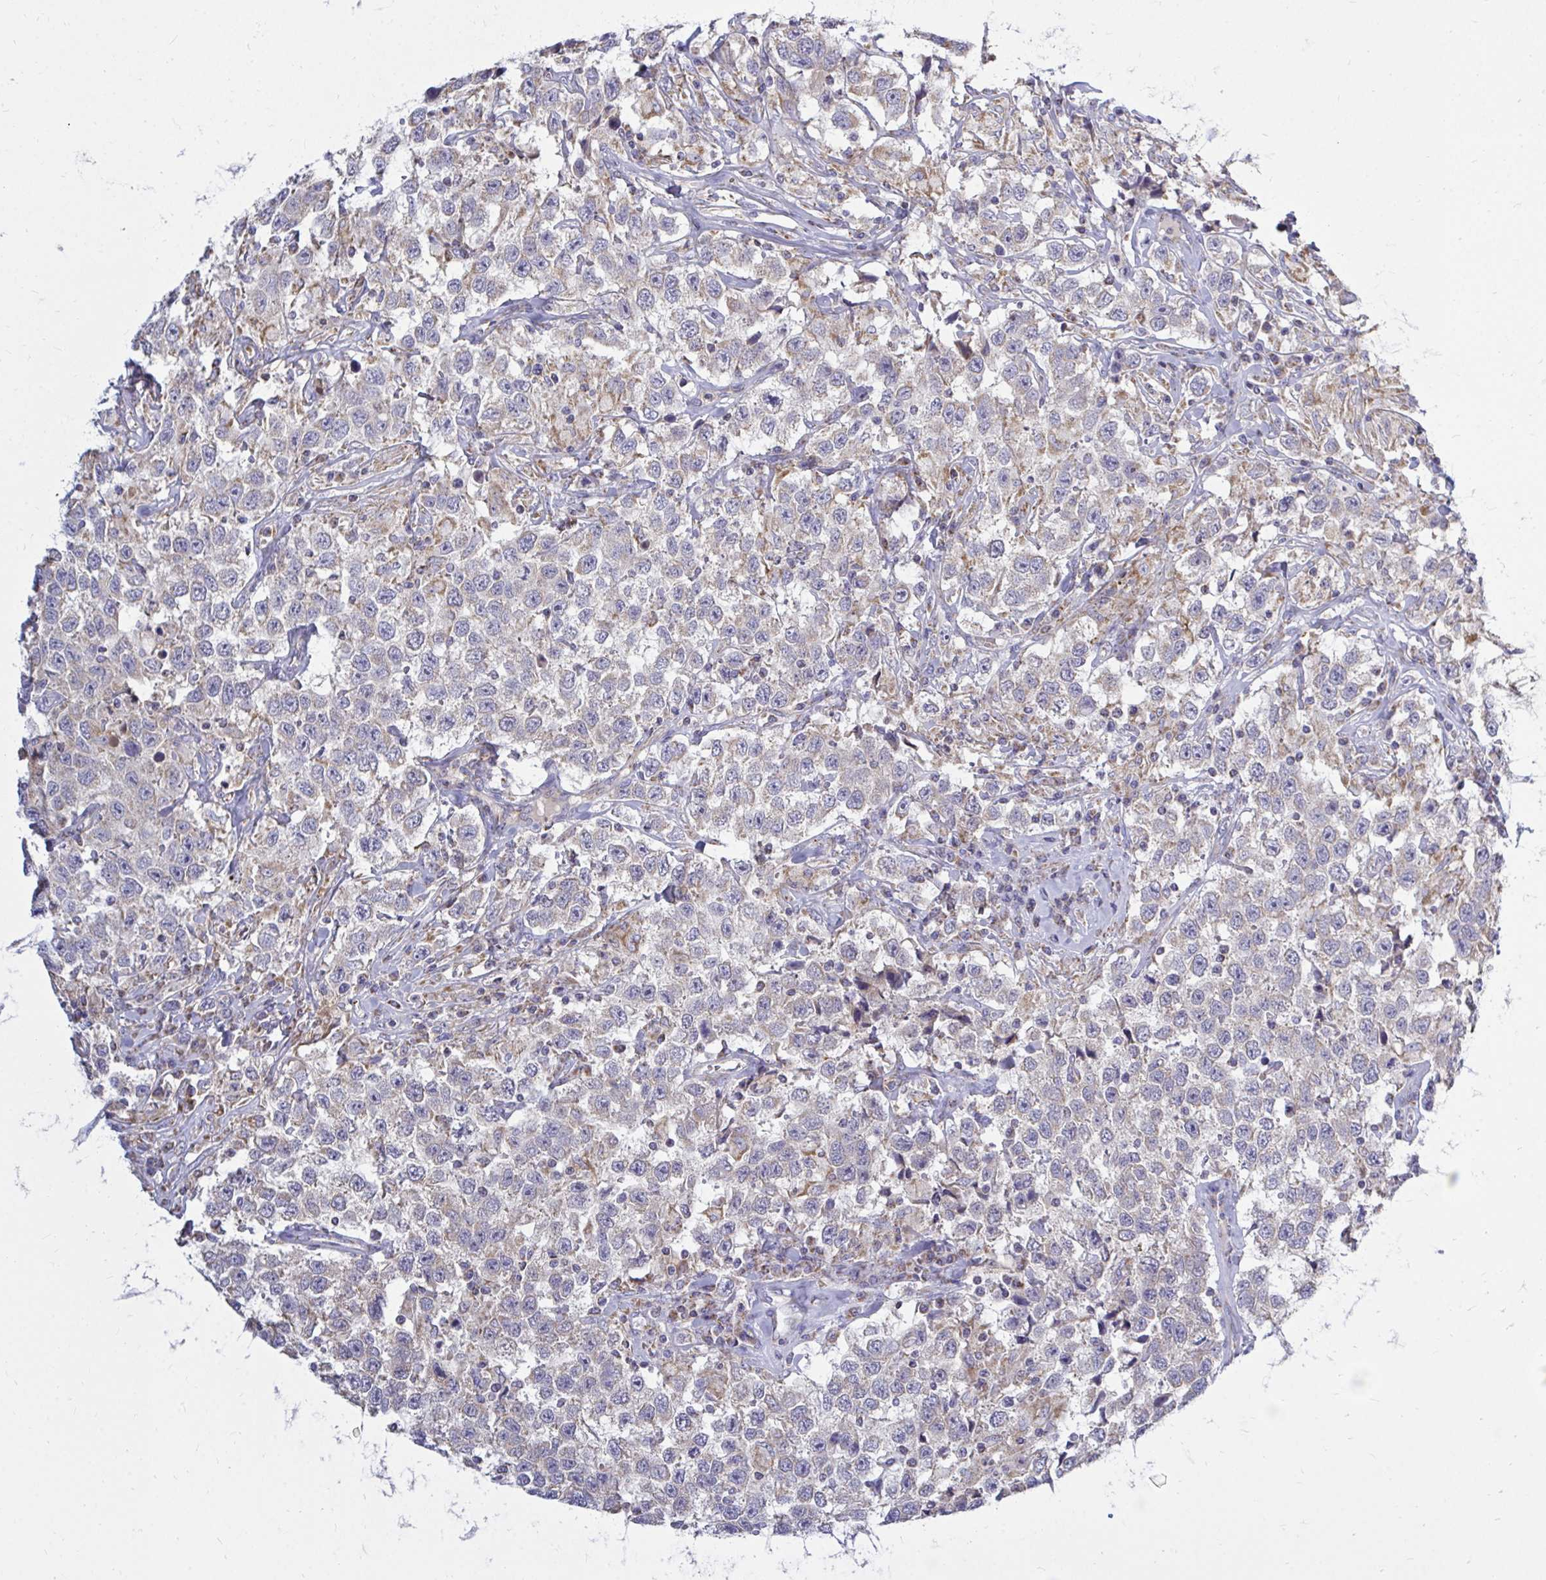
{"staining": {"intensity": "negative", "quantity": "none", "location": "none"}, "tissue": "testis cancer", "cell_type": "Tumor cells", "image_type": "cancer", "snomed": [{"axis": "morphology", "description": "Seminoma, NOS"}, {"axis": "topography", "description": "Testis"}], "caption": "Tumor cells are negative for brown protein staining in testis cancer.", "gene": "OR10R2", "patient": {"sex": "male", "age": 41}}